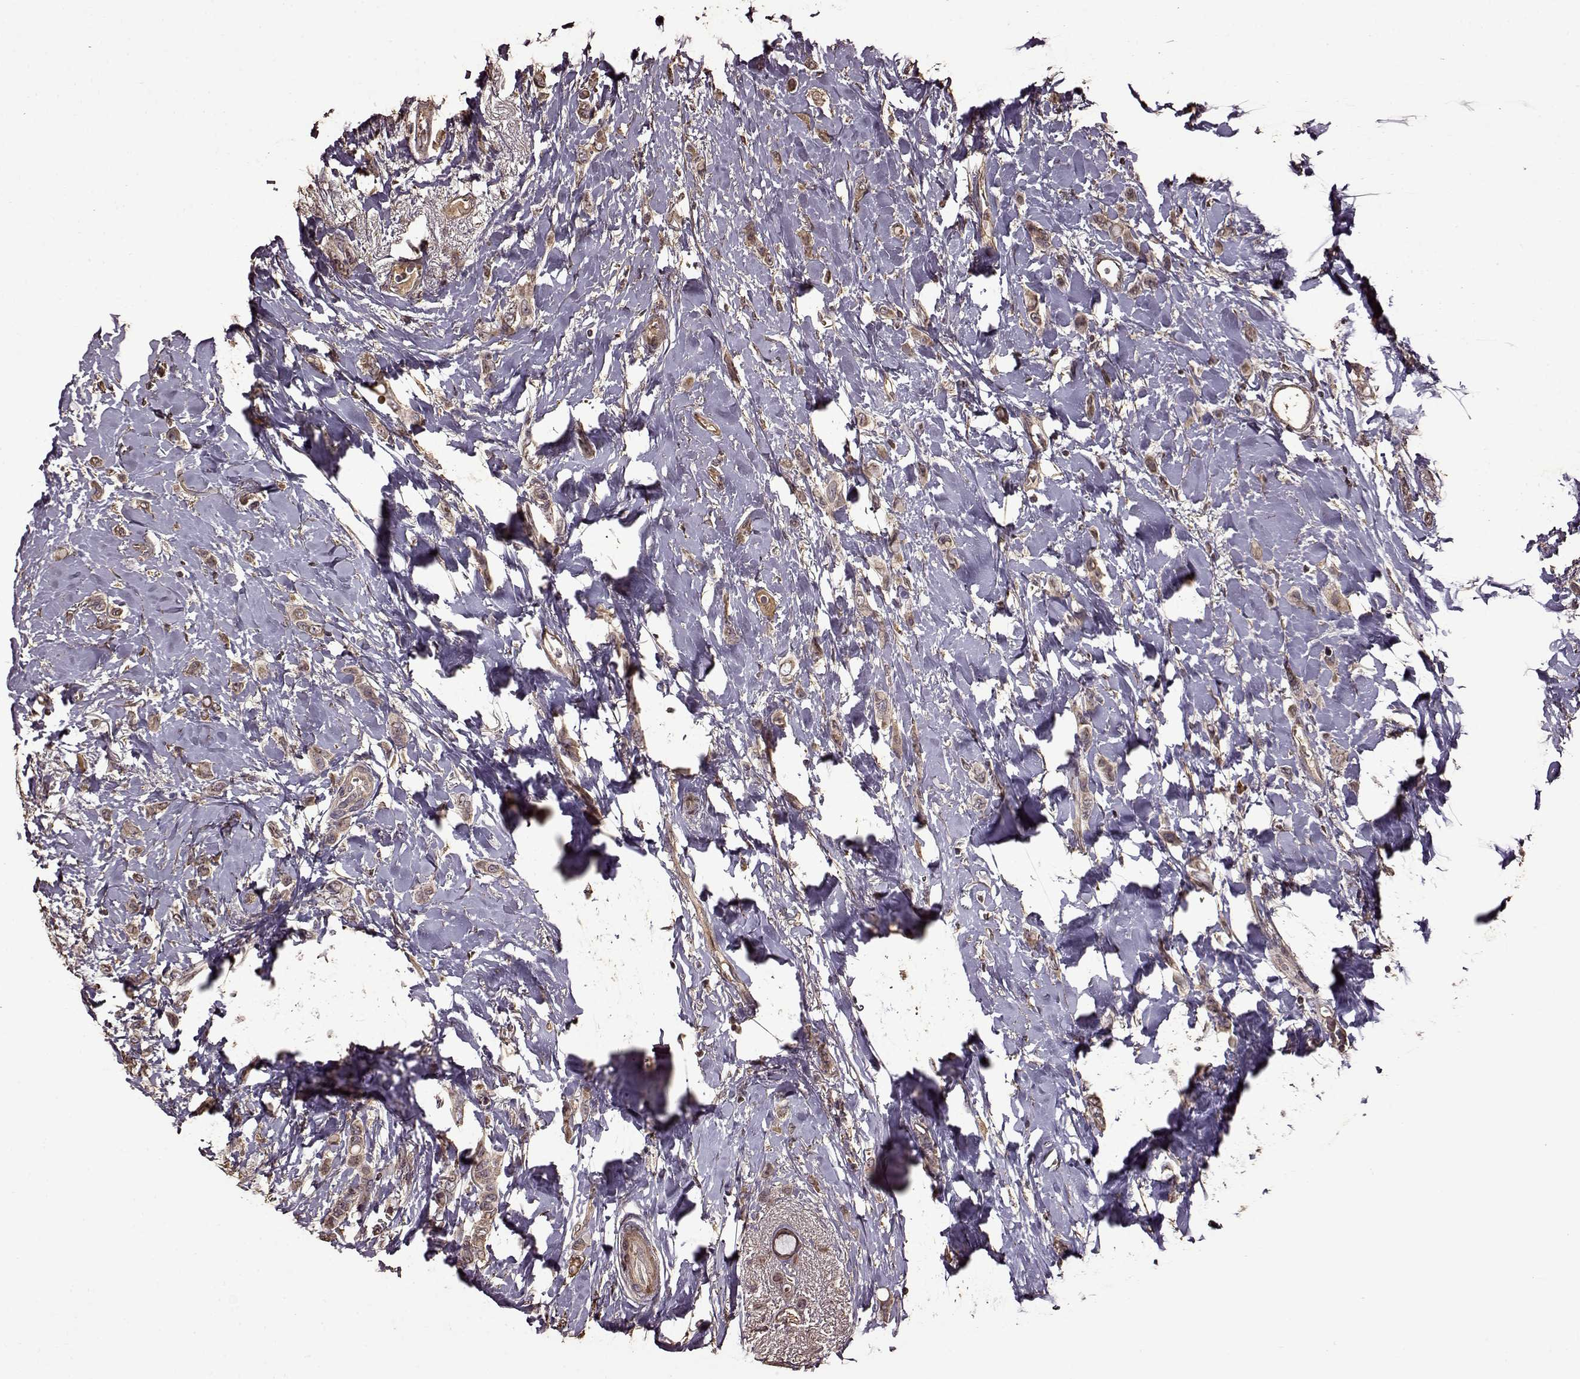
{"staining": {"intensity": "weak", "quantity": ">75%", "location": "cytoplasmic/membranous"}, "tissue": "breast cancer", "cell_type": "Tumor cells", "image_type": "cancer", "snomed": [{"axis": "morphology", "description": "Lobular carcinoma"}, {"axis": "topography", "description": "Breast"}], "caption": "Protein expression analysis of breast cancer shows weak cytoplasmic/membranous expression in approximately >75% of tumor cells. Using DAB (brown) and hematoxylin (blue) stains, captured at high magnification using brightfield microscopy.", "gene": "FBXW11", "patient": {"sex": "female", "age": 66}}